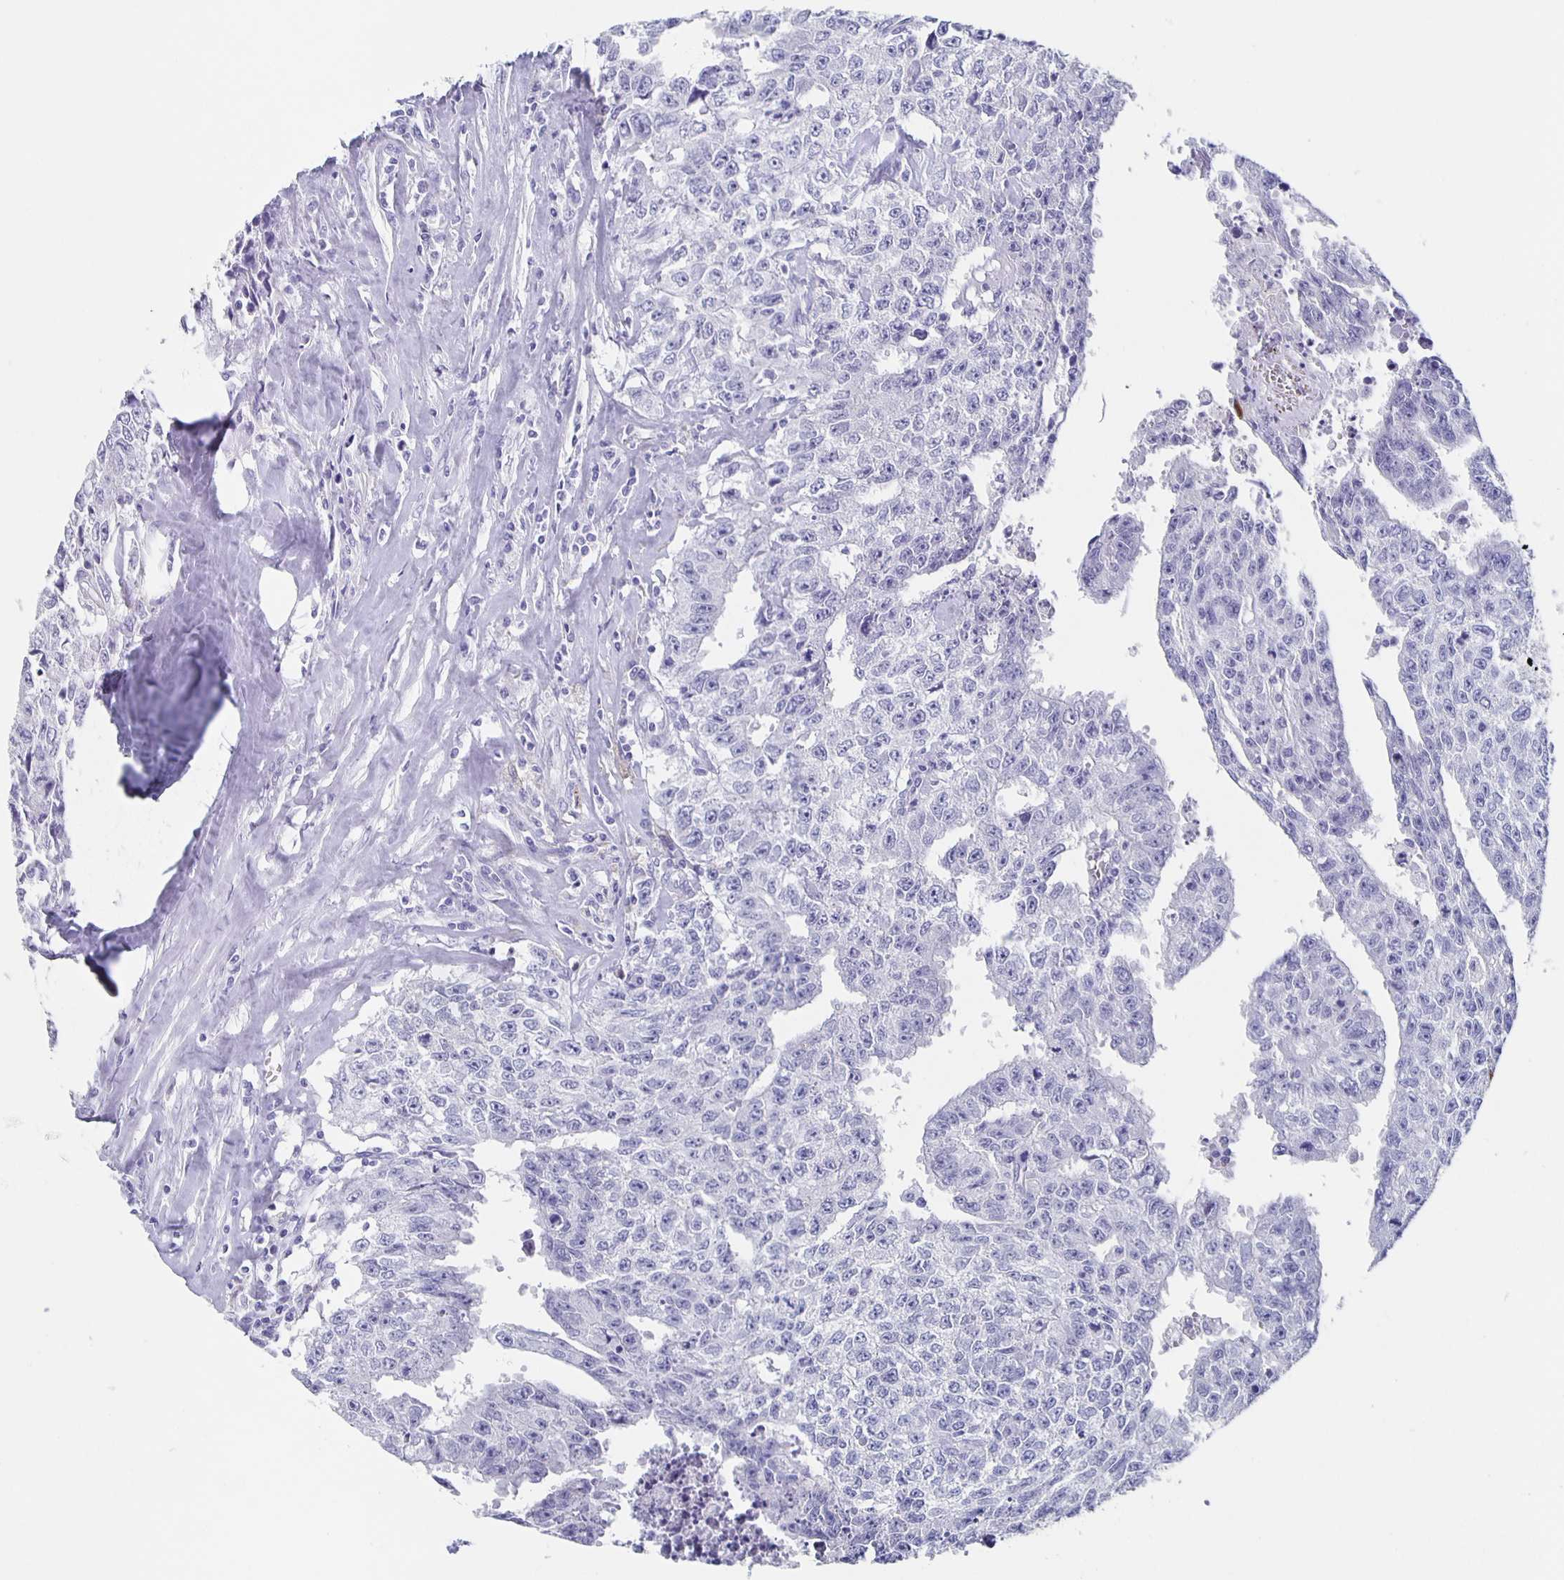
{"staining": {"intensity": "negative", "quantity": "none", "location": "none"}, "tissue": "testis cancer", "cell_type": "Tumor cells", "image_type": "cancer", "snomed": [{"axis": "morphology", "description": "Carcinoma, Embryonal, NOS"}, {"axis": "morphology", "description": "Teratoma, malignant, NOS"}, {"axis": "topography", "description": "Testis"}], "caption": "This image is of teratoma (malignant) (testis) stained with immunohistochemistry to label a protein in brown with the nuclei are counter-stained blue. There is no expression in tumor cells. (DAB (3,3'-diaminobenzidine) immunohistochemistry, high magnification).", "gene": "SLC34A2", "patient": {"sex": "male", "age": 24}}